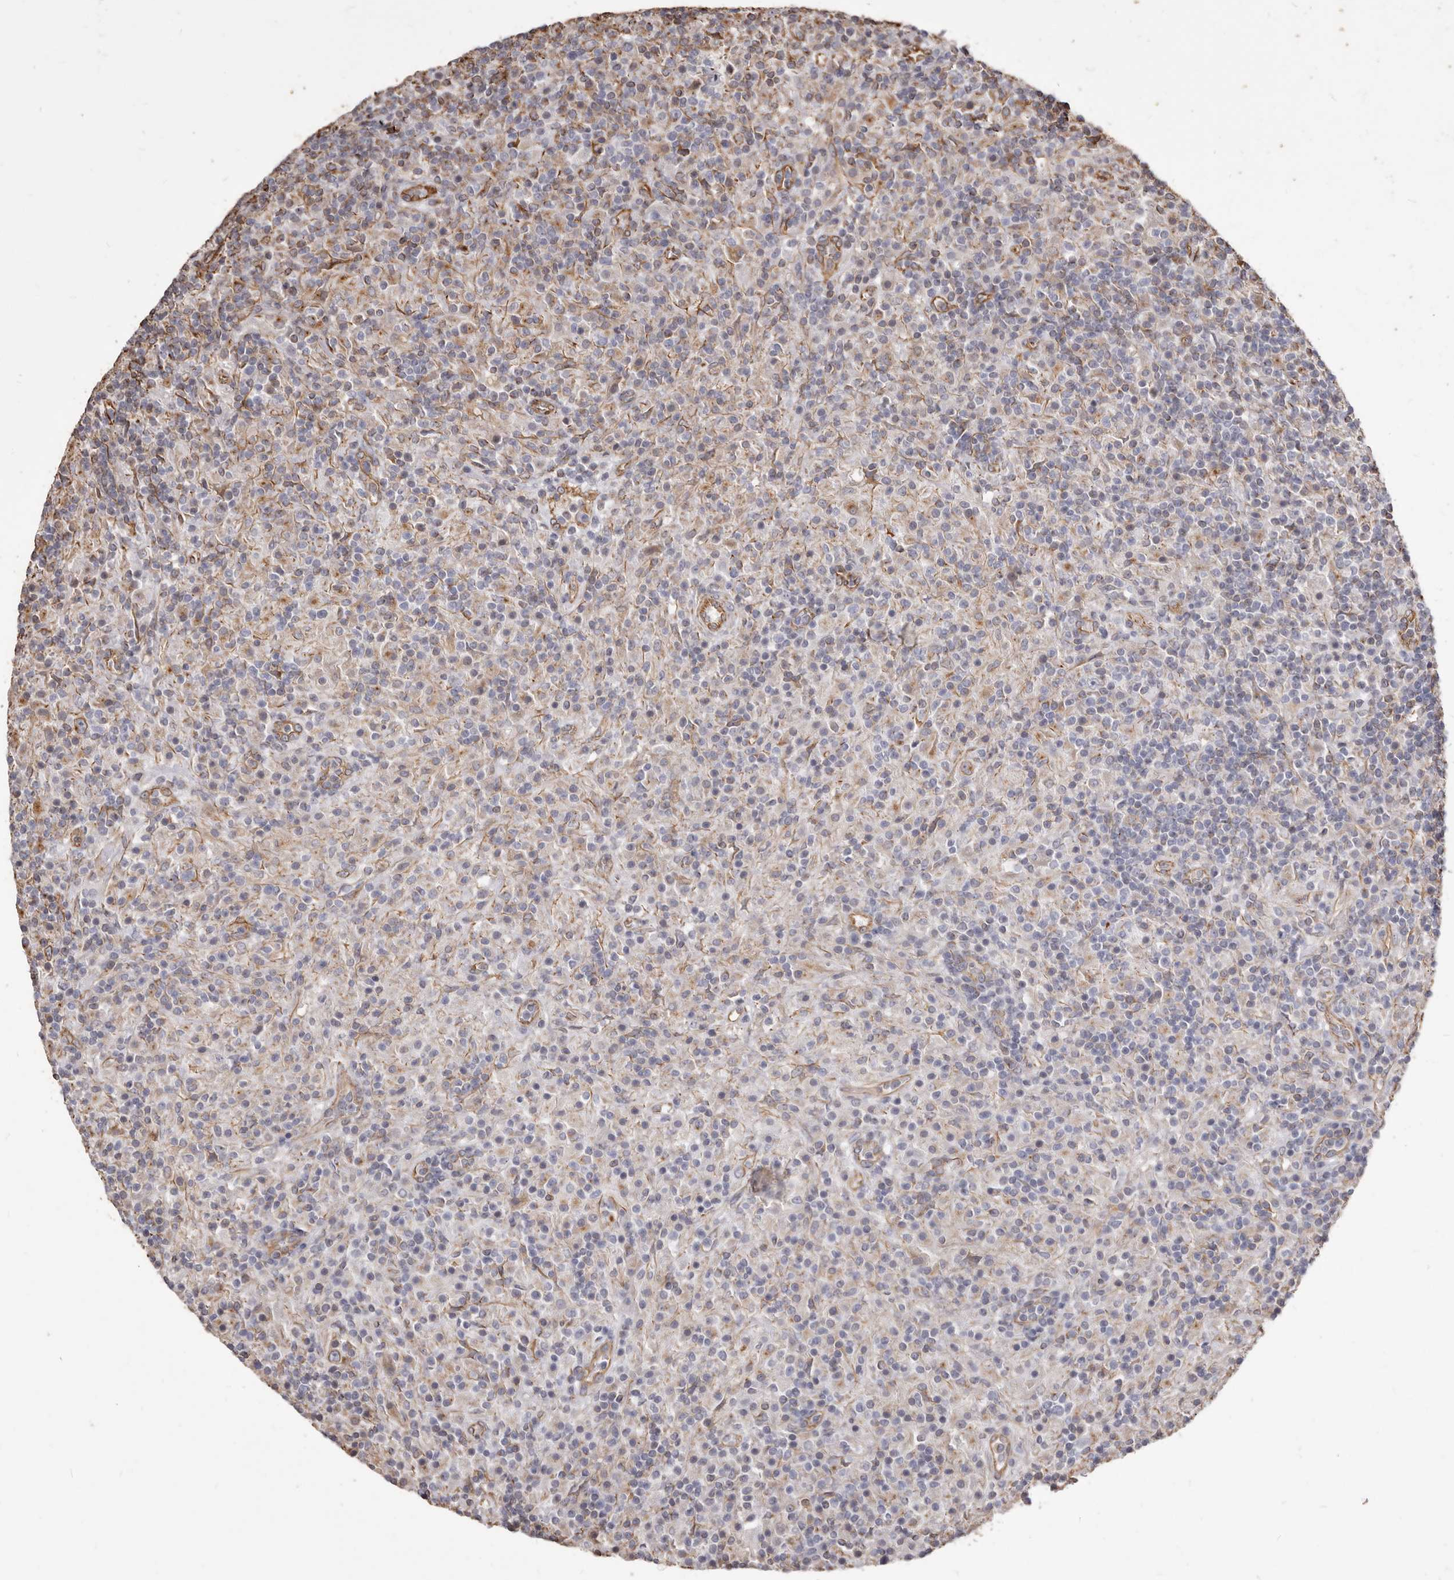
{"staining": {"intensity": "weak", "quantity": "25%-75%", "location": "cytoplasmic/membranous"}, "tissue": "lymphoma", "cell_type": "Tumor cells", "image_type": "cancer", "snomed": [{"axis": "morphology", "description": "Hodgkin's disease, NOS"}, {"axis": "topography", "description": "Lymph node"}], "caption": "This is an image of immunohistochemistry (IHC) staining of lymphoma, which shows weak positivity in the cytoplasmic/membranous of tumor cells.", "gene": "MTURN", "patient": {"sex": "male", "age": 70}}